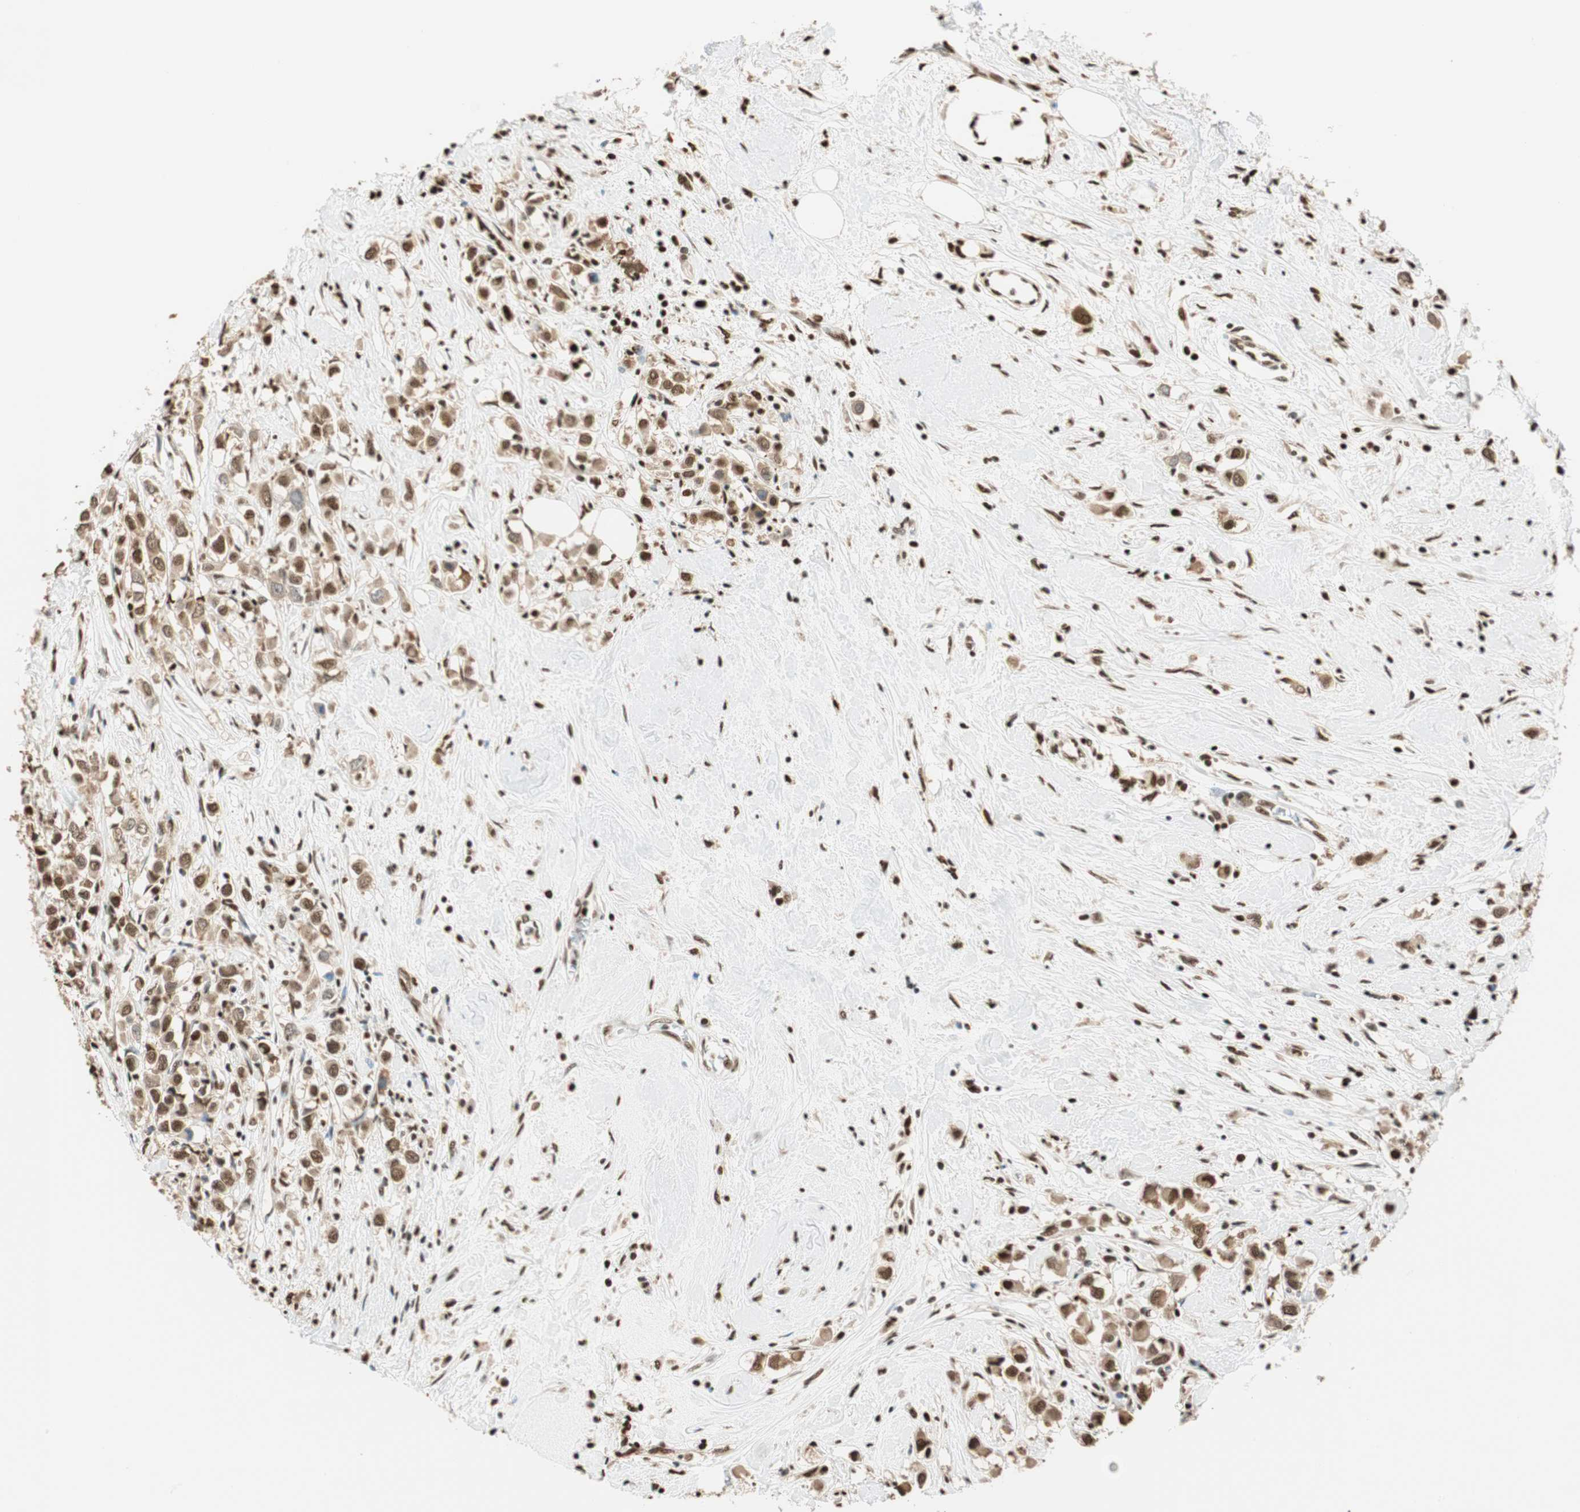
{"staining": {"intensity": "strong", "quantity": ">75%", "location": "cytoplasmic/membranous,nuclear"}, "tissue": "breast cancer", "cell_type": "Tumor cells", "image_type": "cancer", "snomed": [{"axis": "morphology", "description": "Duct carcinoma"}, {"axis": "topography", "description": "Breast"}], "caption": "A photomicrograph showing strong cytoplasmic/membranous and nuclear expression in about >75% of tumor cells in breast intraductal carcinoma, as visualized by brown immunohistochemical staining.", "gene": "FANCG", "patient": {"sex": "female", "age": 61}}